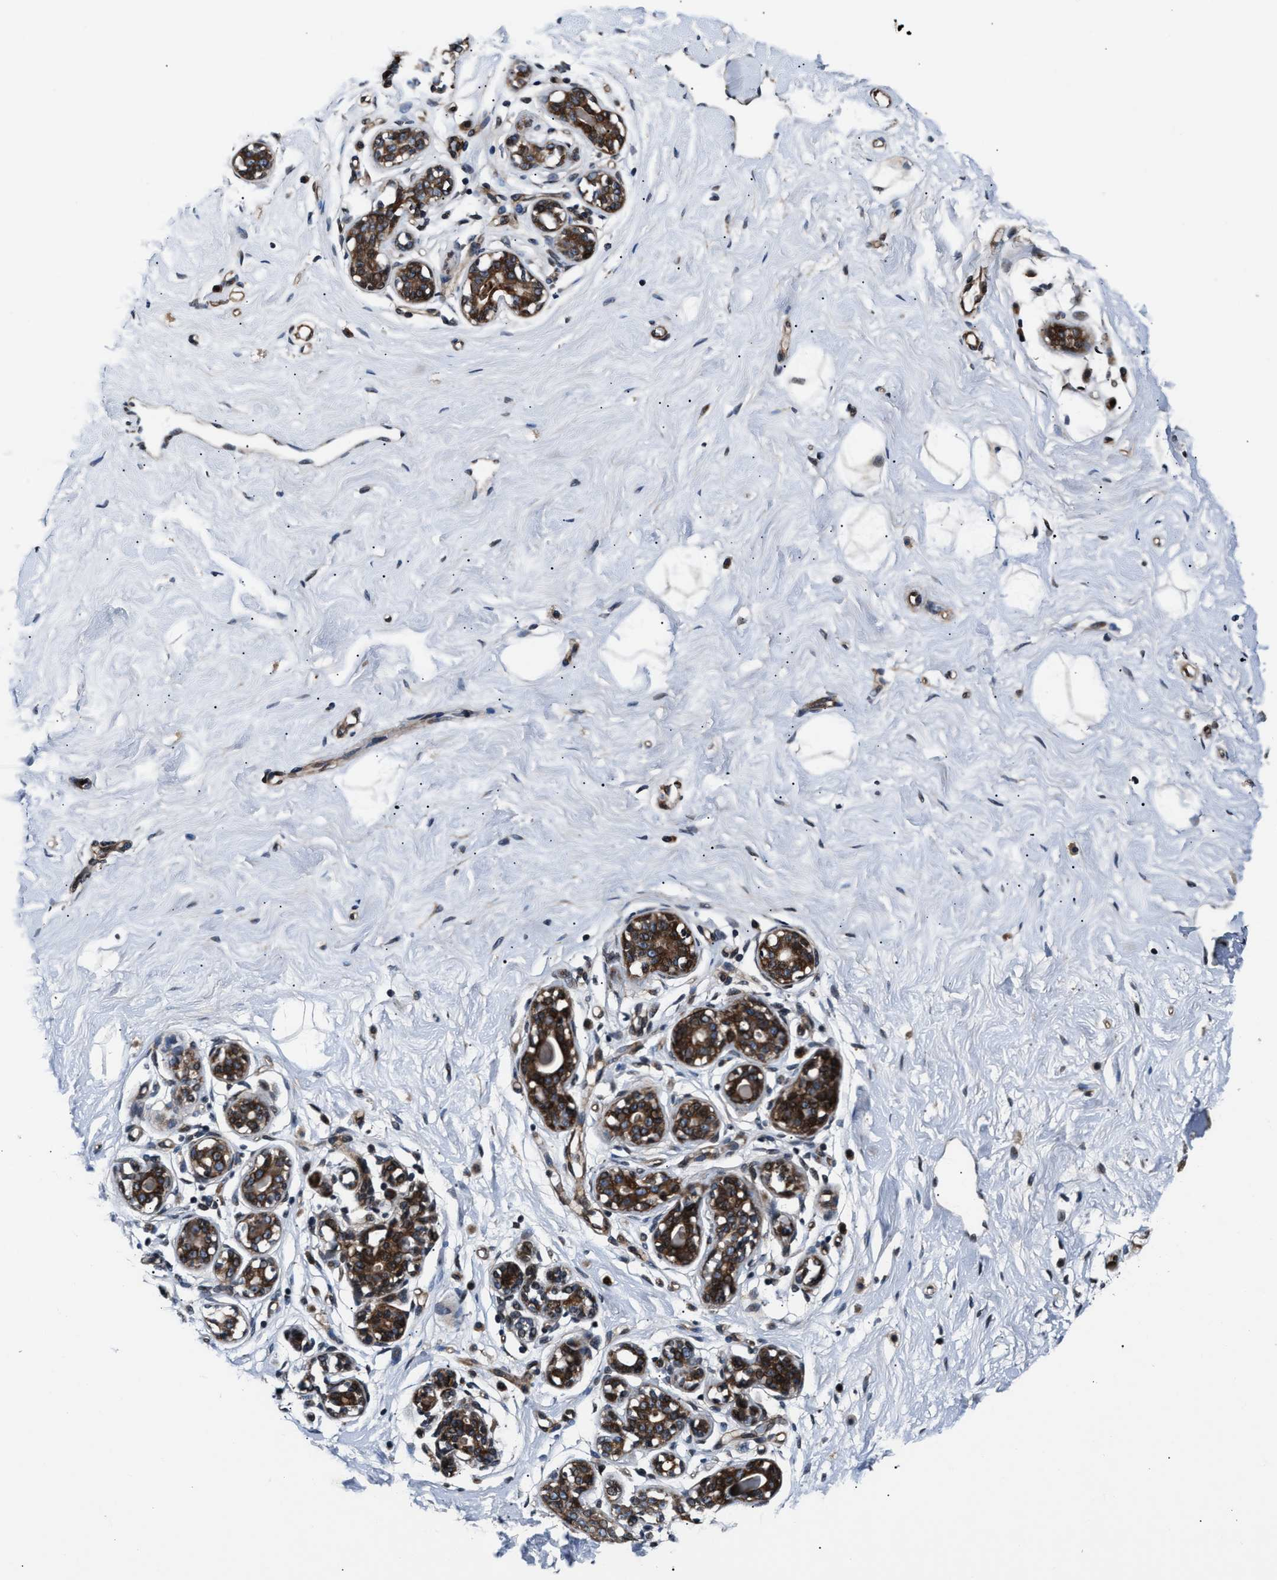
{"staining": {"intensity": "weak", "quantity": ">75%", "location": "cytoplasmic/membranous"}, "tissue": "breast", "cell_type": "Adipocytes", "image_type": "normal", "snomed": [{"axis": "morphology", "description": "Normal tissue, NOS"}, {"axis": "topography", "description": "Breast"}], "caption": "A brown stain shows weak cytoplasmic/membranous positivity of a protein in adipocytes of normal human breast.", "gene": "DYNC2I1", "patient": {"sex": "female", "age": 23}}